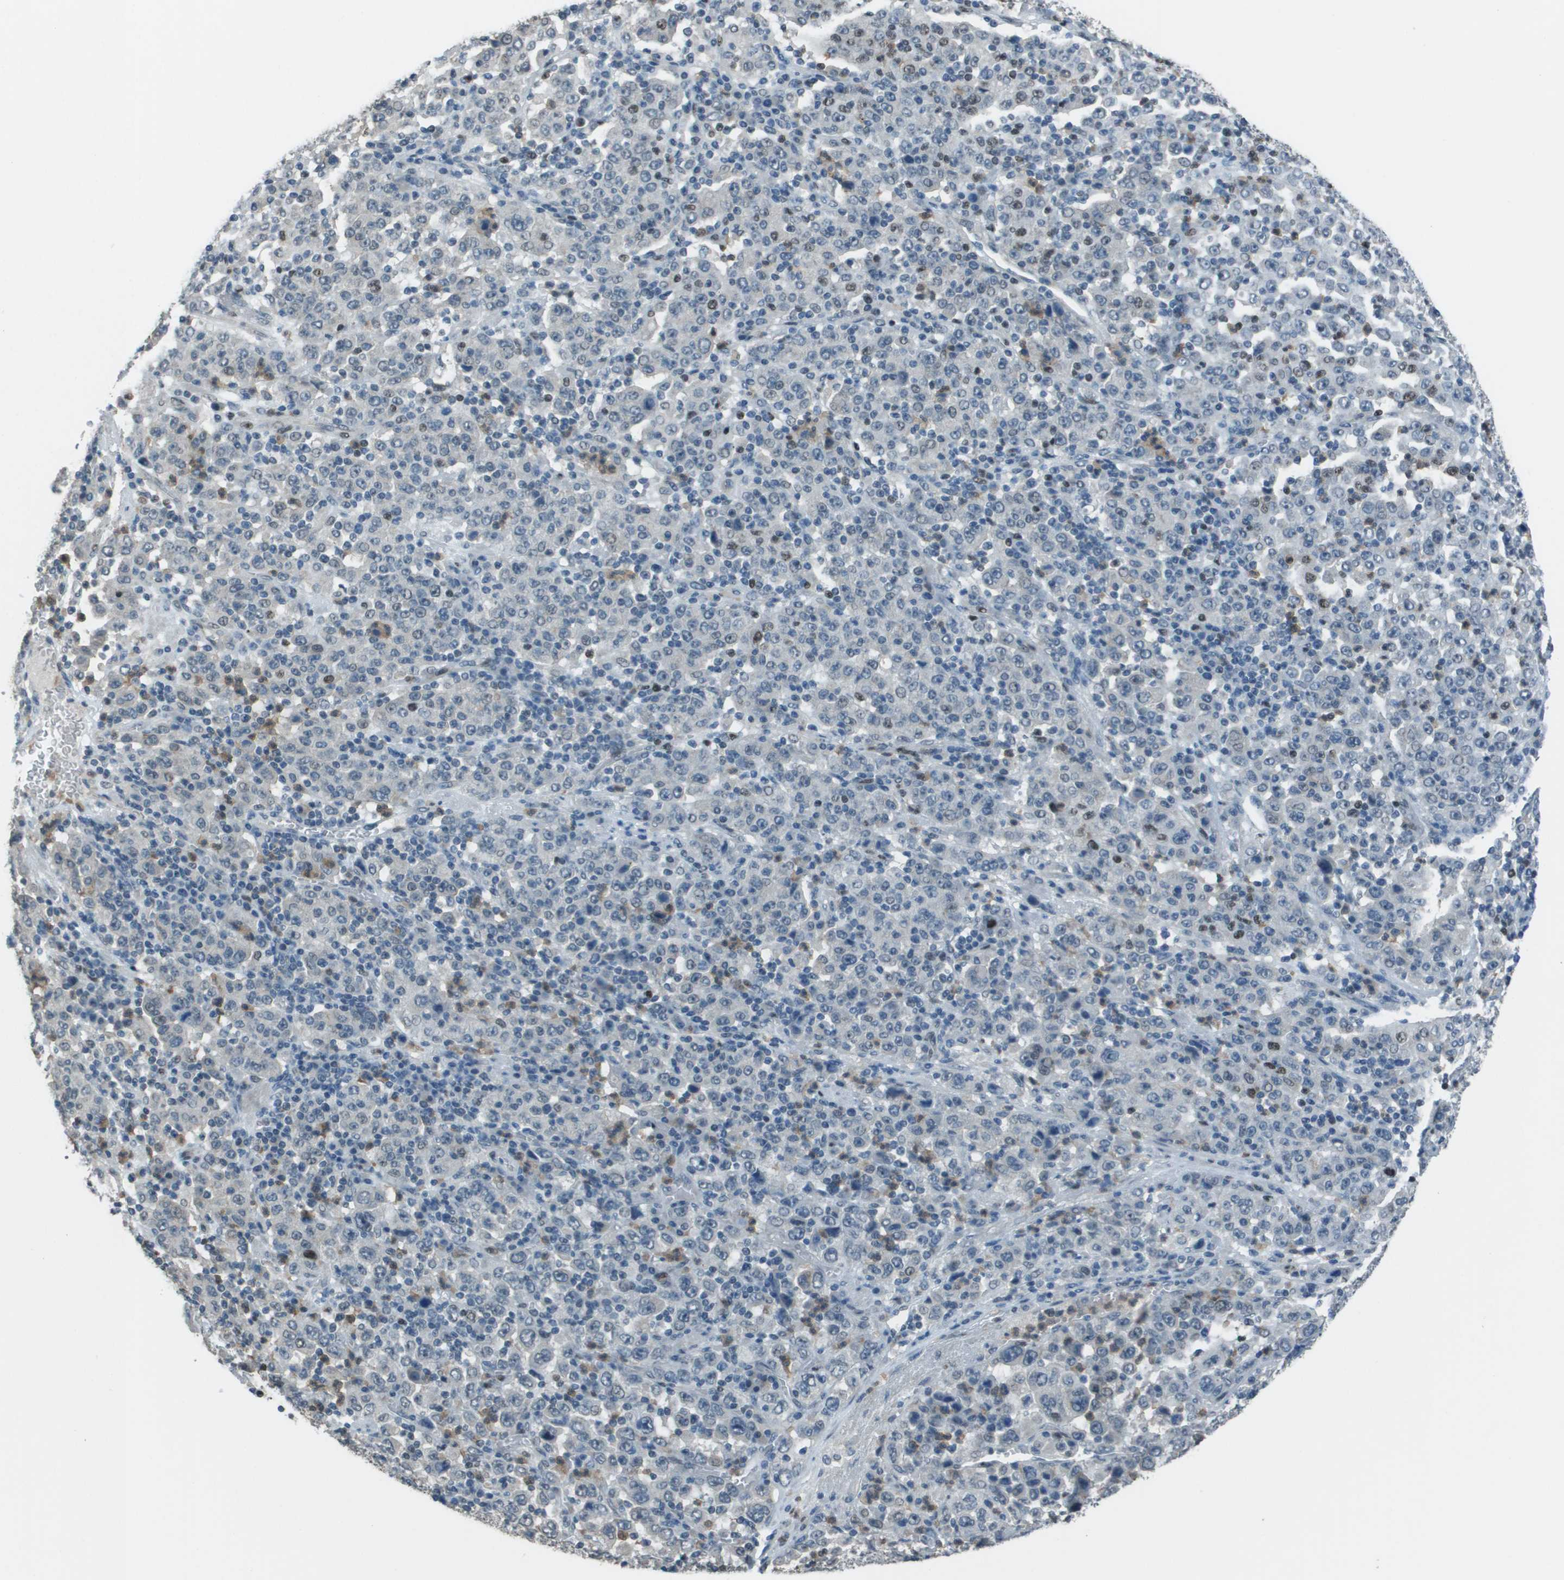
{"staining": {"intensity": "weak", "quantity": "<25%", "location": "nuclear"}, "tissue": "stomach cancer", "cell_type": "Tumor cells", "image_type": "cancer", "snomed": [{"axis": "morphology", "description": "Normal tissue, NOS"}, {"axis": "morphology", "description": "Adenocarcinoma, NOS"}, {"axis": "topography", "description": "Stomach, upper"}, {"axis": "topography", "description": "Stomach"}], "caption": "Immunohistochemistry of human stomach cancer displays no expression in tumor cells.", "gene": "DEPDC1", "patient": {"sex": "male", "age": 59}}